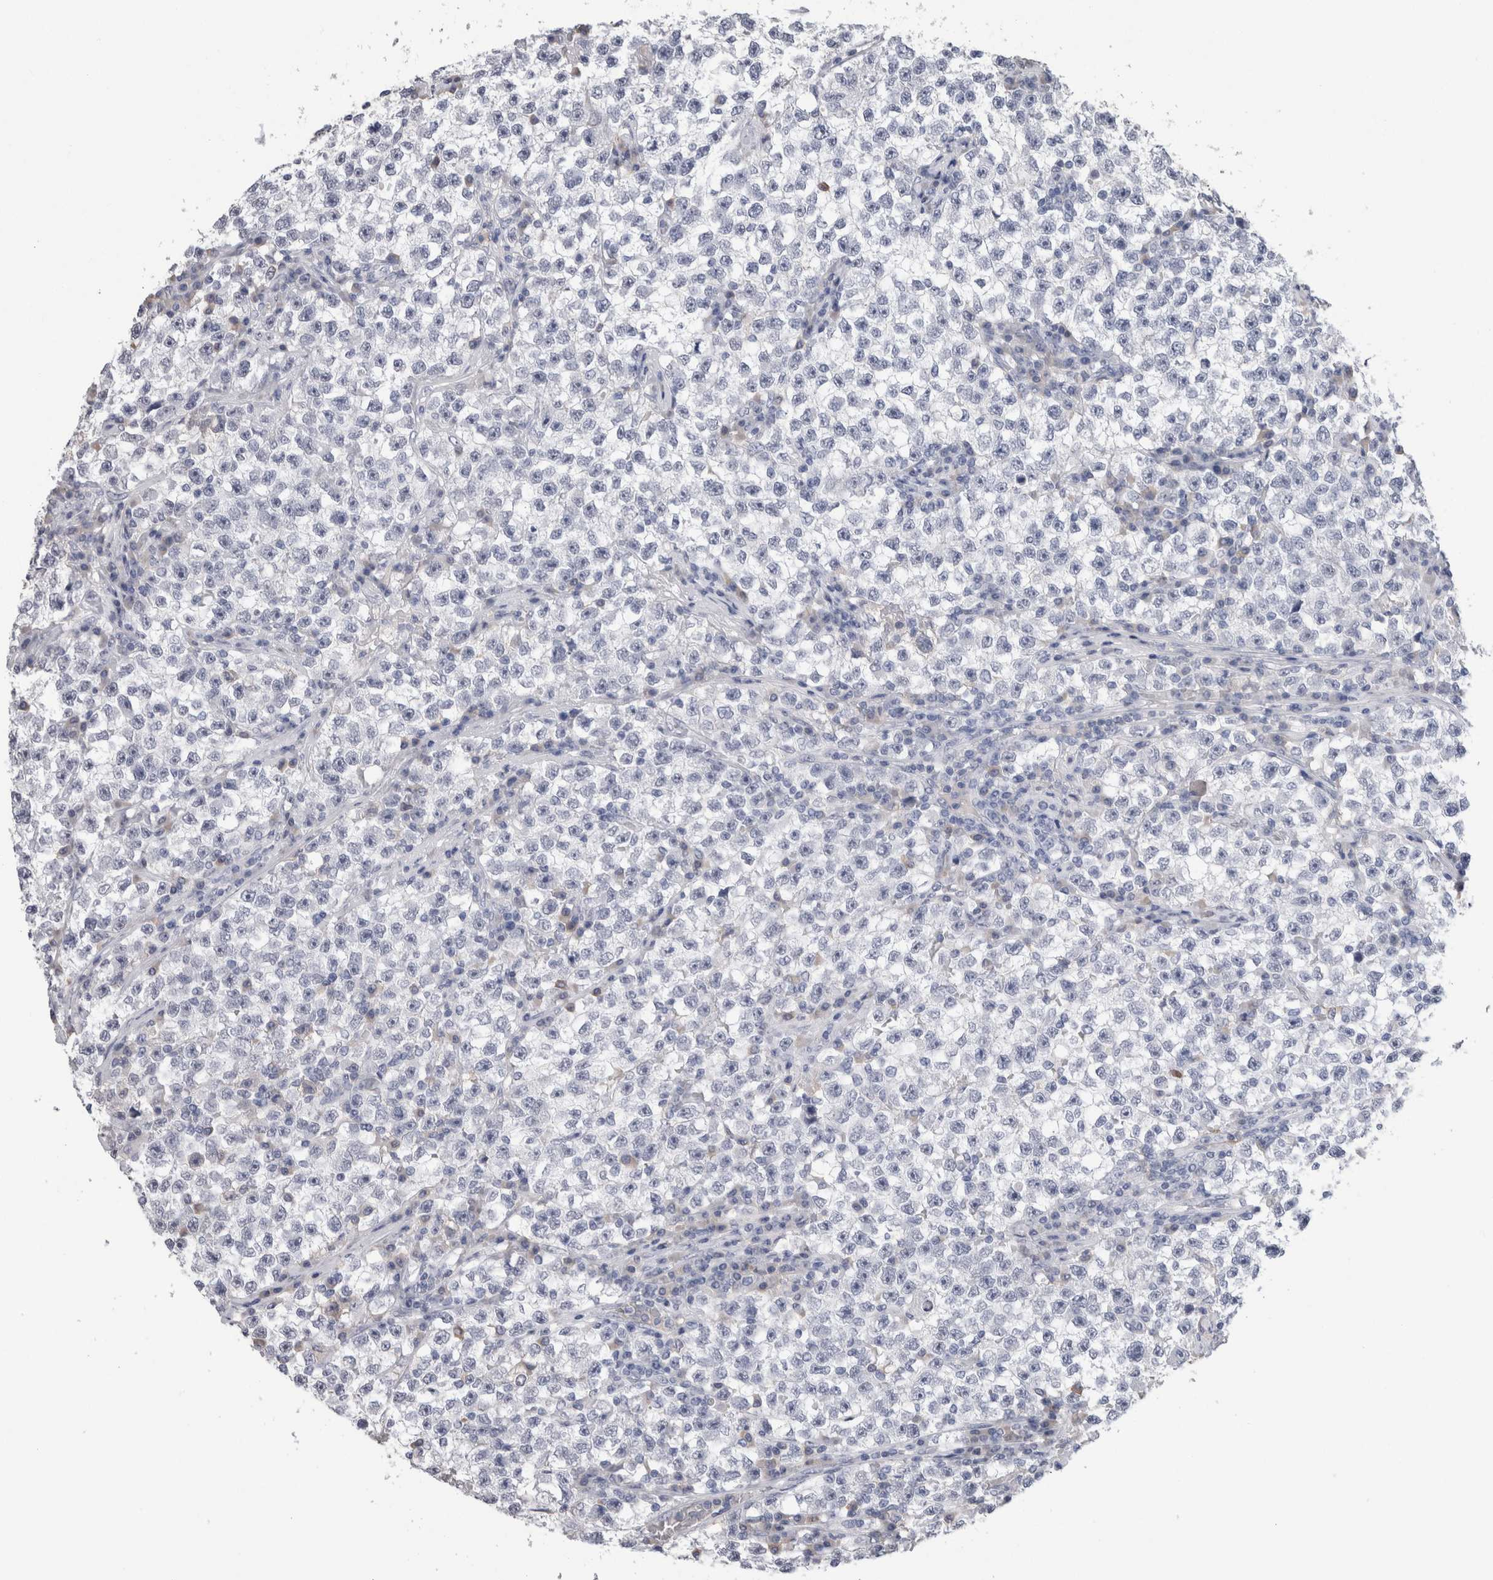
{"staining": {"intensity": "negative", "quantity": "none", "location": "none"}, "tissue": "testis cancer", "cell_type": "Tumor cells", "image_type": "cancer", "snomed": [{"axis": "morphology", "description": "Seminoma, NOS"}, {"axis": "topography", "description": "Testis"}], "caption": "An immunohistochemistry image of testis cancer (seminoma) is shown. There is no staining in tumor cells of testis cancer (seminoma).", "gene": "FABP4", "patient": {"sex": "male", "age": 22}}